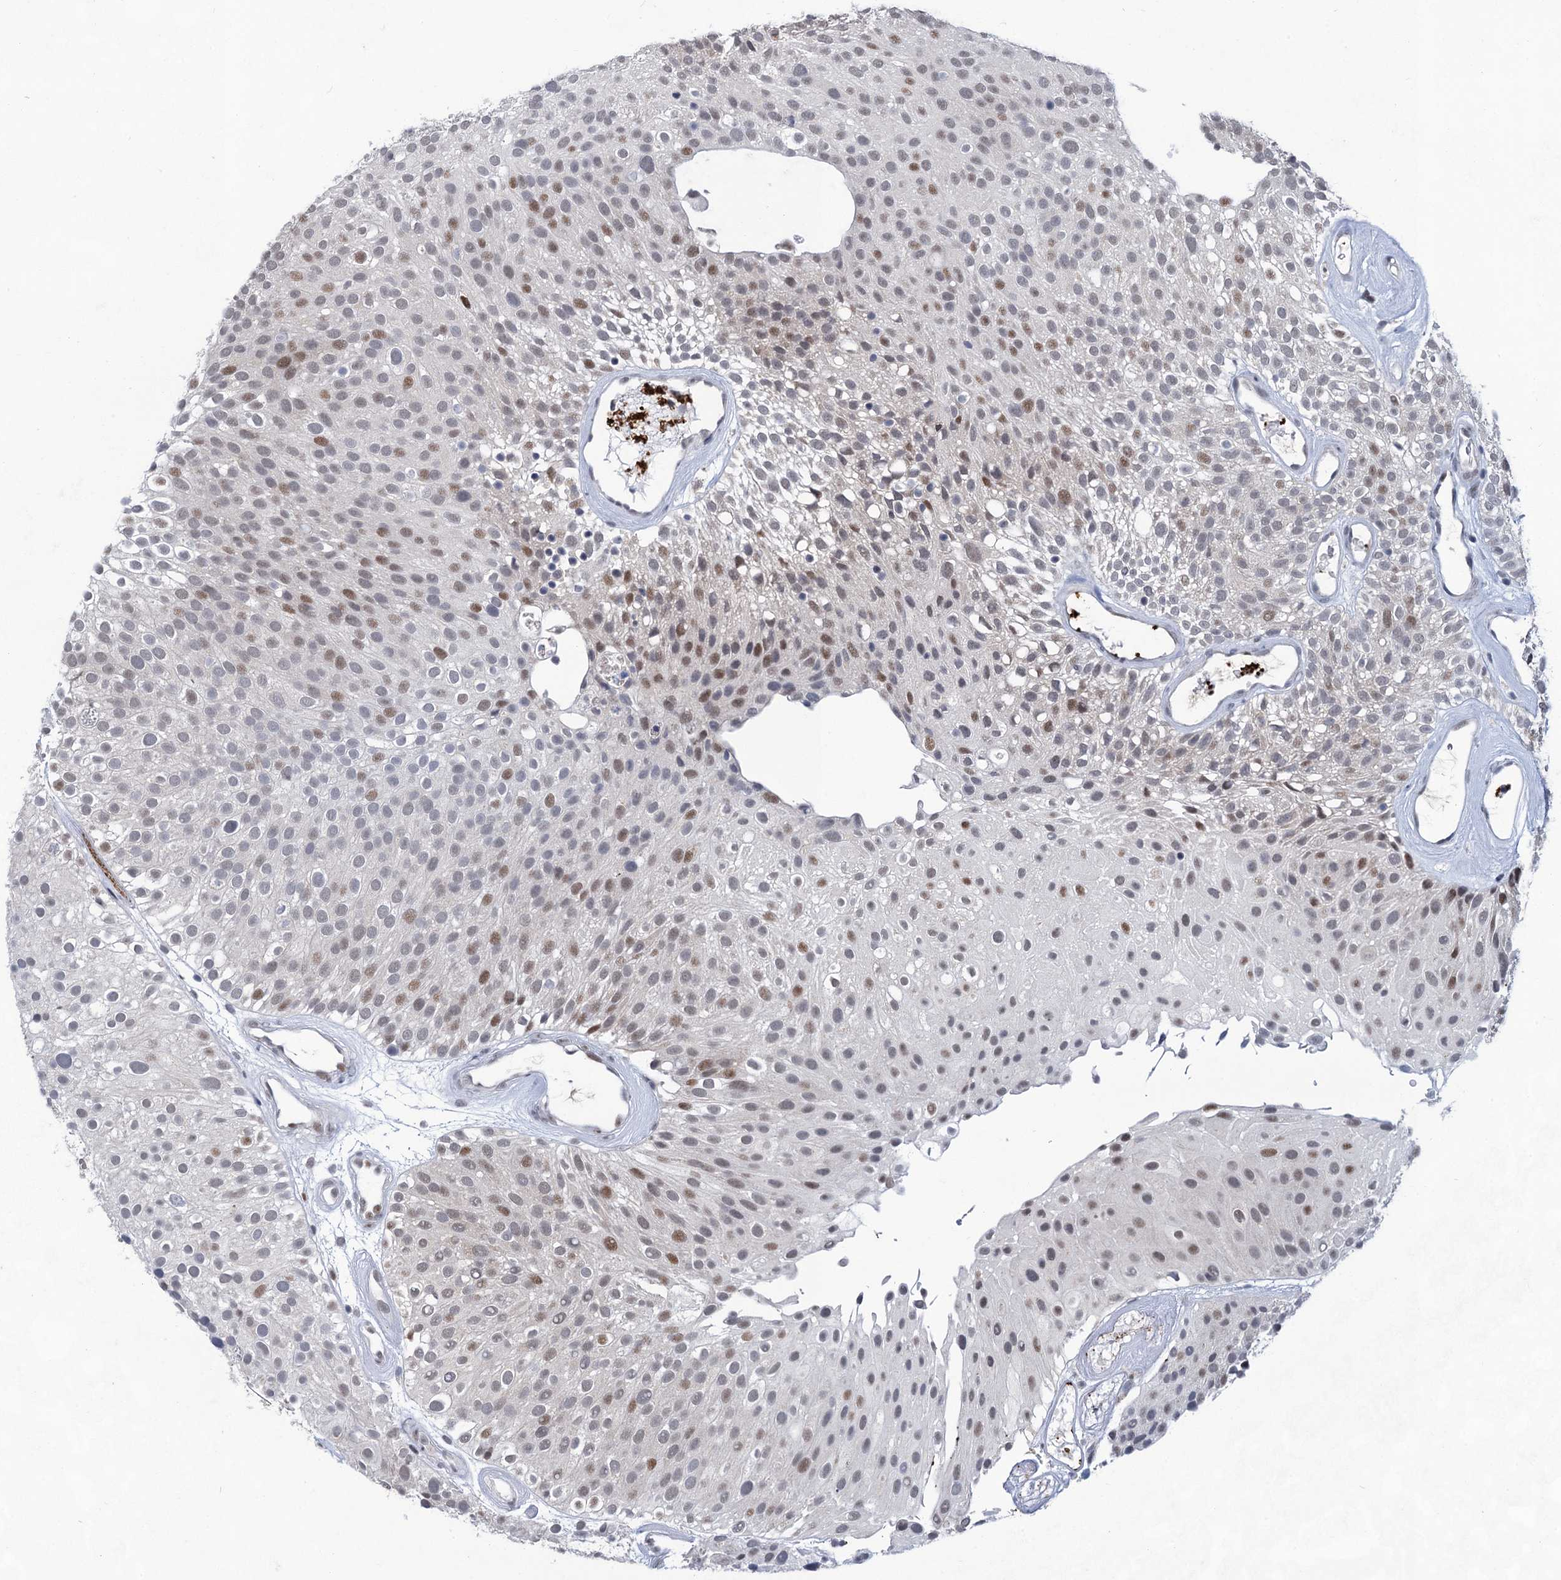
{"staining": {"intensity": "moderate", "quantity": "<25%", "location": "nuclear"}, "tissue": "urothelial cancer", "cell_type": "Tumor cells", "image_type": "cancer", "snomed": [{"axis": "morphology", "description": "Urothelial carcinoma, Low grade"}, {"axis": "topography", "description": "Urinary bladder"}], "caption": "Immunohistochemistry (IHC) histopathology image of neoplastic tissue: urothelial cancer stained using immunohistochemistry displays low levels of moderate protein expression localized specifically in the nuclear of tumor cells, appearing as a nuclear brown color.", "gene": "MON2", "patient": {"sex": "male", "age": 78}}